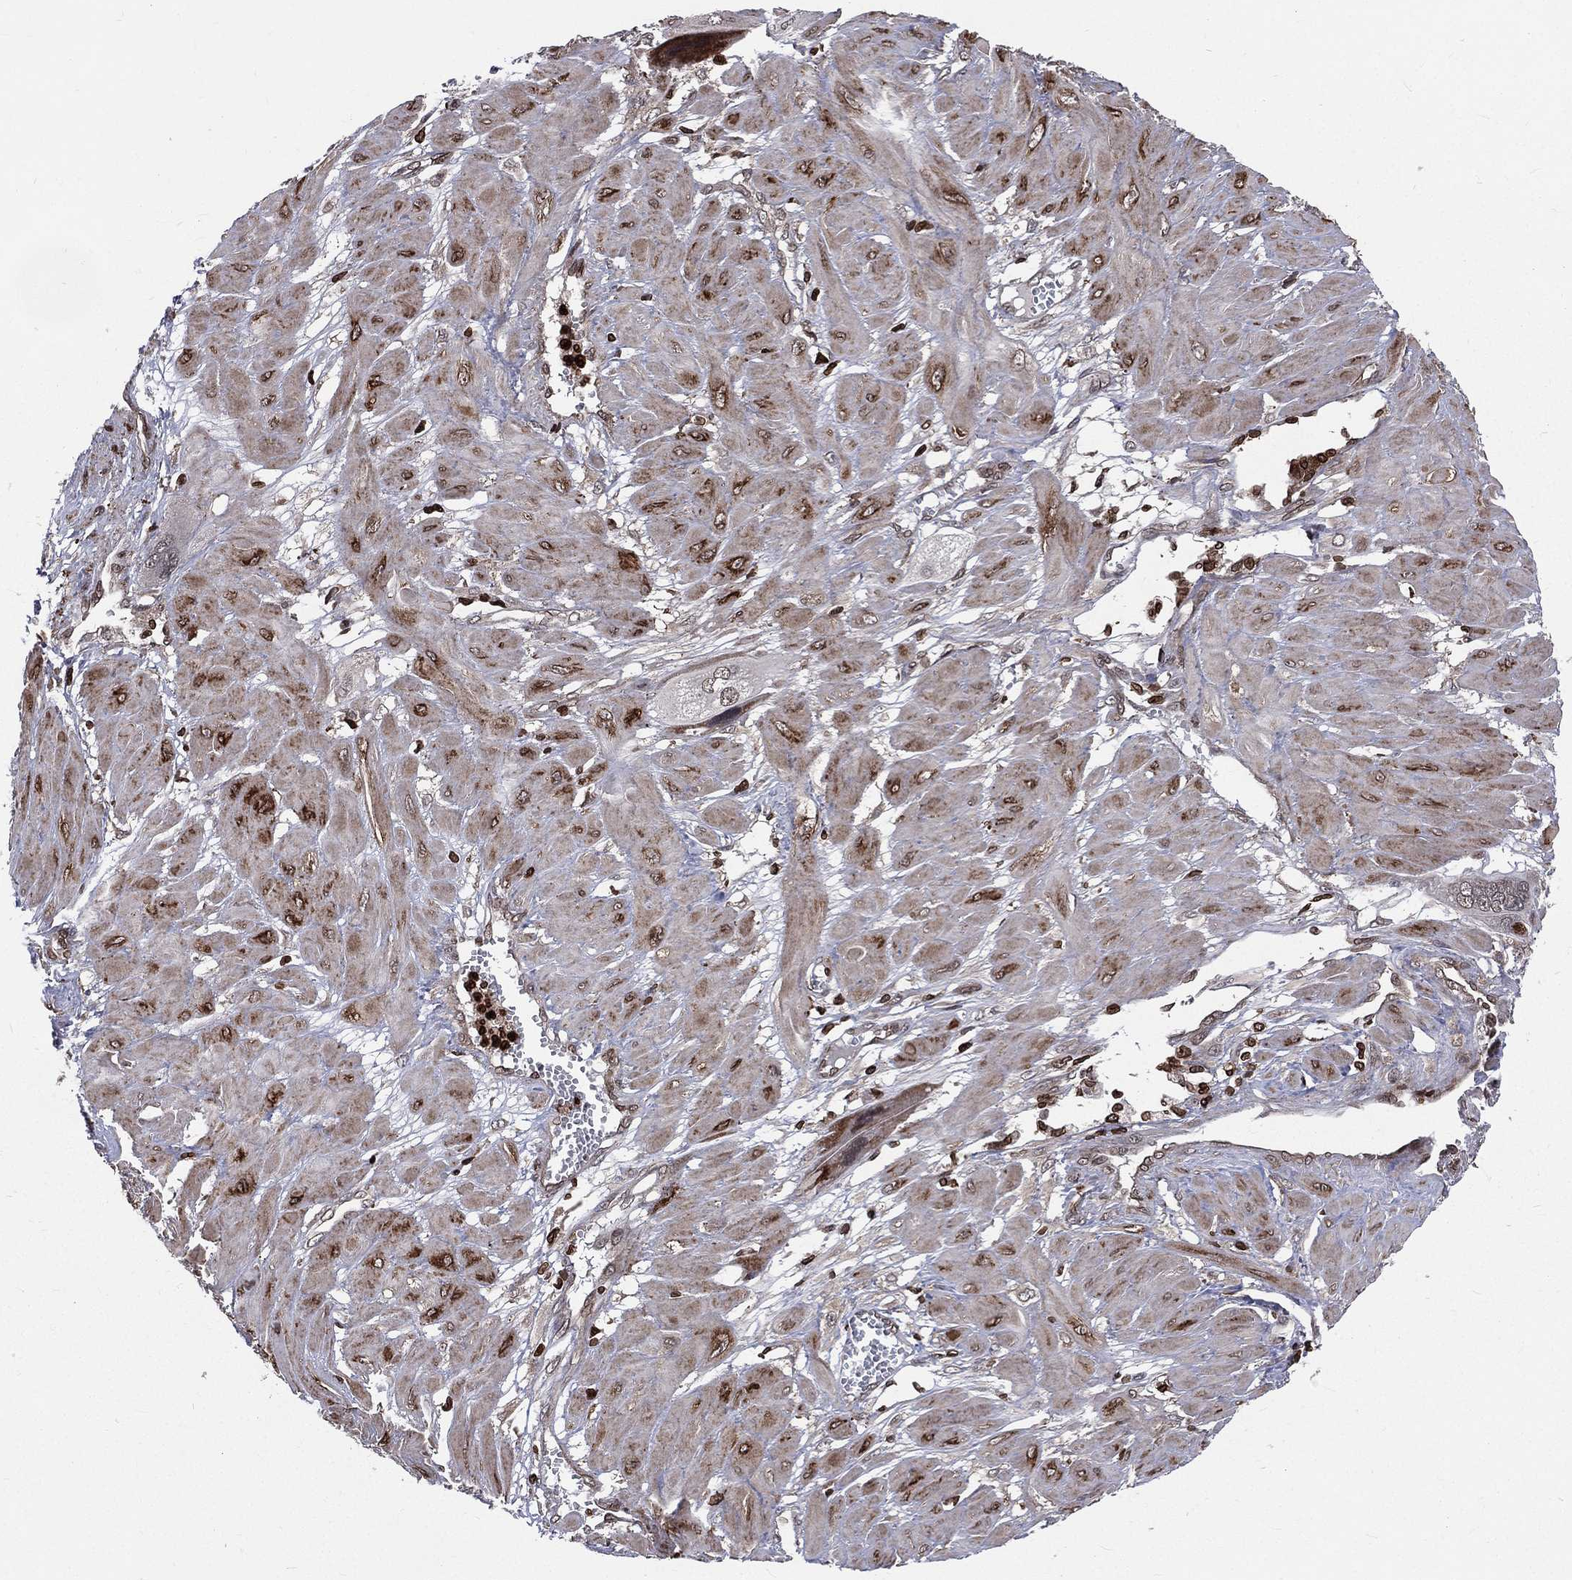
{"staining": {"intensity": "negative", "quantity": "none", "location": "none"}, "tissue": "cervical cancer", "cell_type": "Tumor cells", "image_type": "cancer", "snomed": [{"axis": "morphology", "description": "Squamous cell carcinoma, NOS"}, {"axis": "topography", "description": "Cervix"}], "caption": "A photomicrograph of human cervical cancer is negative for staining in tumor cells.", "gene": "LBR", "patient": {"sex": "female", "age": 34}}